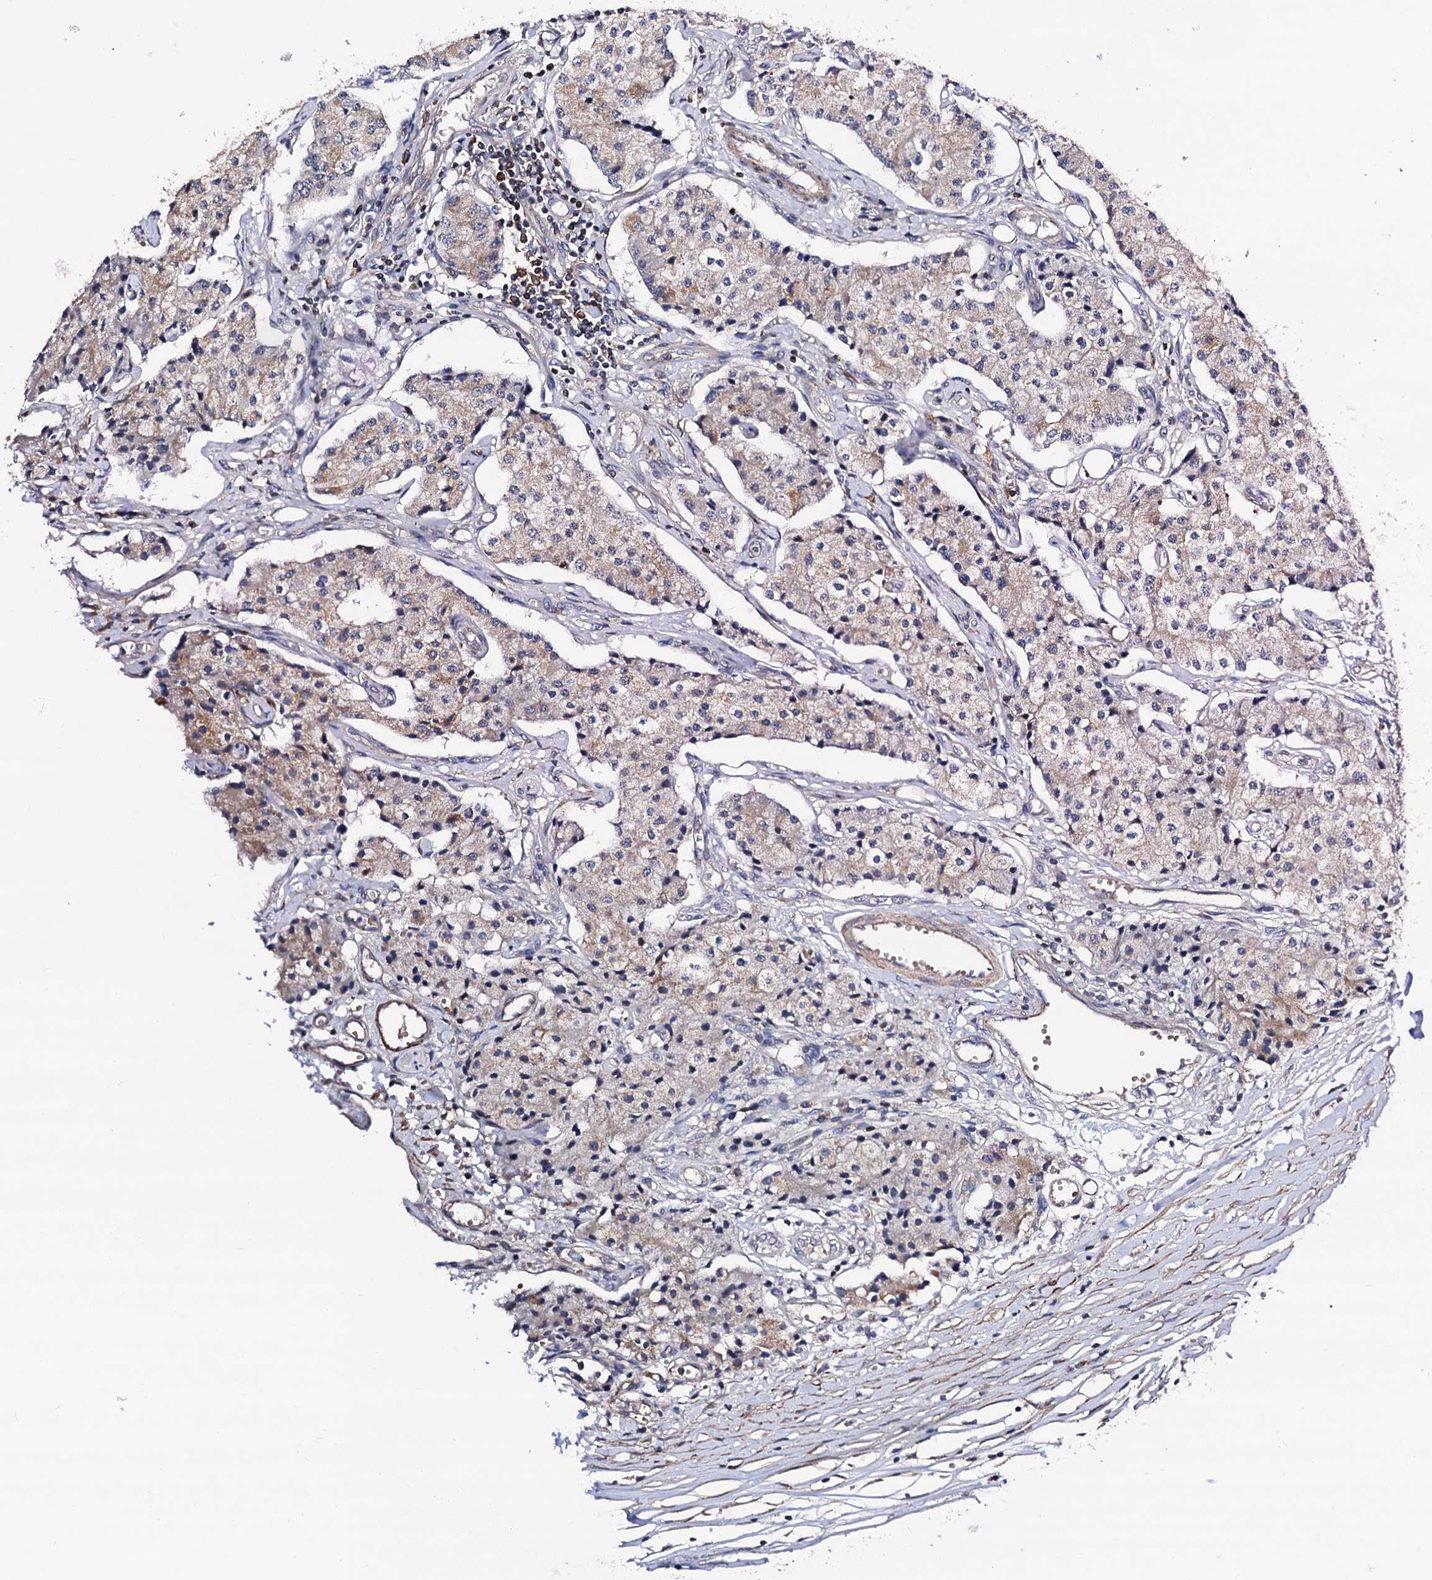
{"staining": {"intensity": "weak", "quantity": "<25%", "location": "cytoplasmic/membranous"}, "tissue": "carcinoid", "cell_type": "Tumor cells", "image_type": "cancer", "snomed": [{"axis": "morphology", "description": "Carcinoid, malignant, NOS"}, {"axis": "topography", "description": "Colon"}], "caption": "High power microscopy histopathology image of an immunohistochemistry (IHC) photomicrograph of carcinoid (malignant), revealing no significant expression in tumor cells. (DAB immunohistochemistry (IHC), high magnification).", "gene": "COG4", "patient": {"sex": "female", "age": 52}}